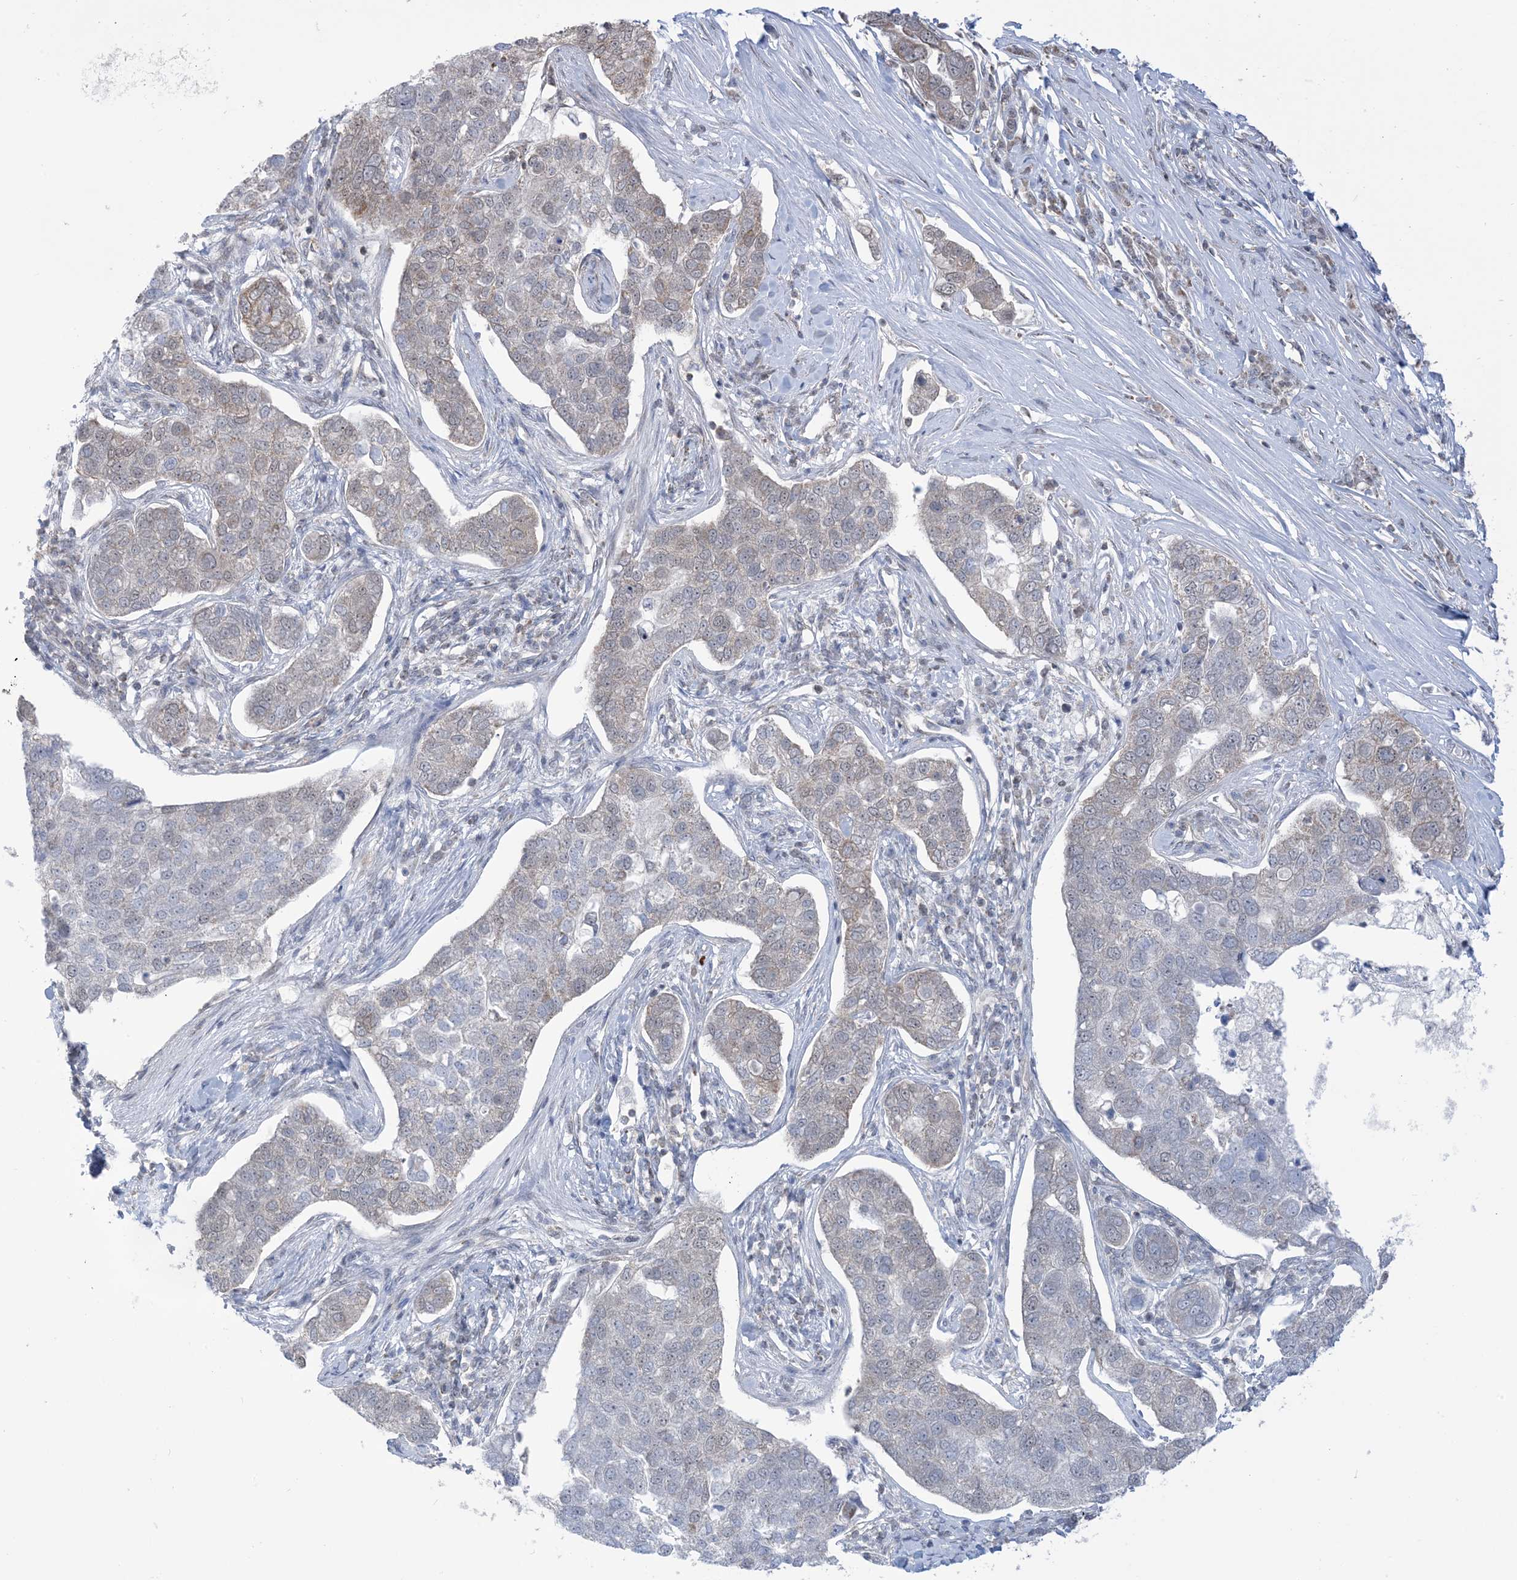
{"staining": {"intensity": "negative", "quantity": "none", "location": "none"}, "tissue": "pancreatic cancer", "cell_type": "Tumor cells", "image_type": "cancer", "snomed": [{"axis": "morphology", "description": "Adenocarcinoma, NOS"}, {"axis": "topography", "description": "Pancreas"}], "caption": "This is an immunohistochemistry image of pancreatic adenocarcinoma. There is no expression in tumor cells.", "gene": "CASP4", "patient": {"sex": "female", "age": 61}}